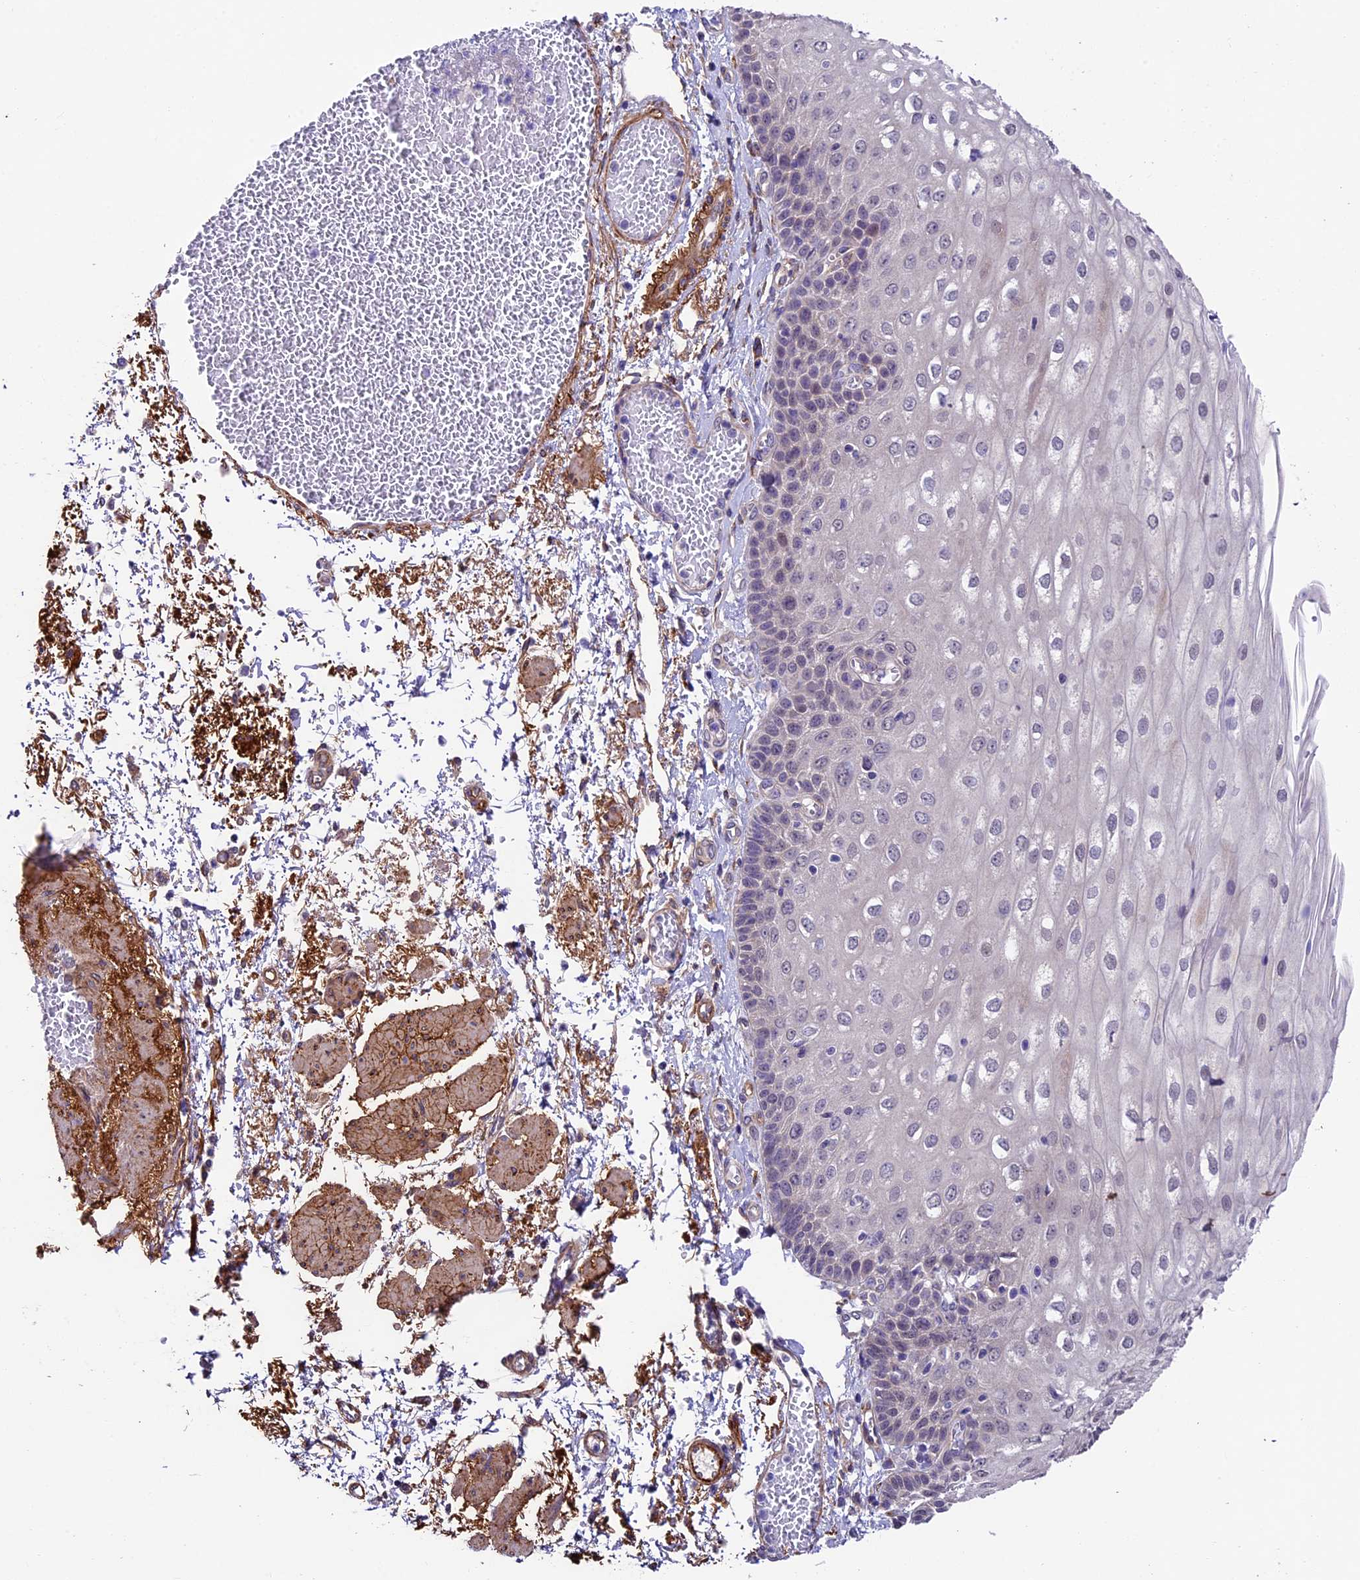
{"staining": {"intensity": "weak", "quantity": "<25%", "location": "cytoplasmic/membranous"}, "tissue": "esophagus", "cell_type": "Squamous epithelial cells", "image_type": "normal", "snomed": [{"axis": "morphology", "description": "Normal tissue, NOS"}, {"axis": "topography", "description": "Esophagus"}], "caption": "DAB immunohistochemical staining of benign human esophagus demonstrates no significant staining in squamous epithelial cells. Brightfield microscopy of immunohistochemistry (IHC) stained with DAB (3,3'-diaminobenzidine) (brown) and hematoxylin (blue), captured at high magnification.", "gene": "LSM7", "patient": {"sex": "male", "age": 81}}